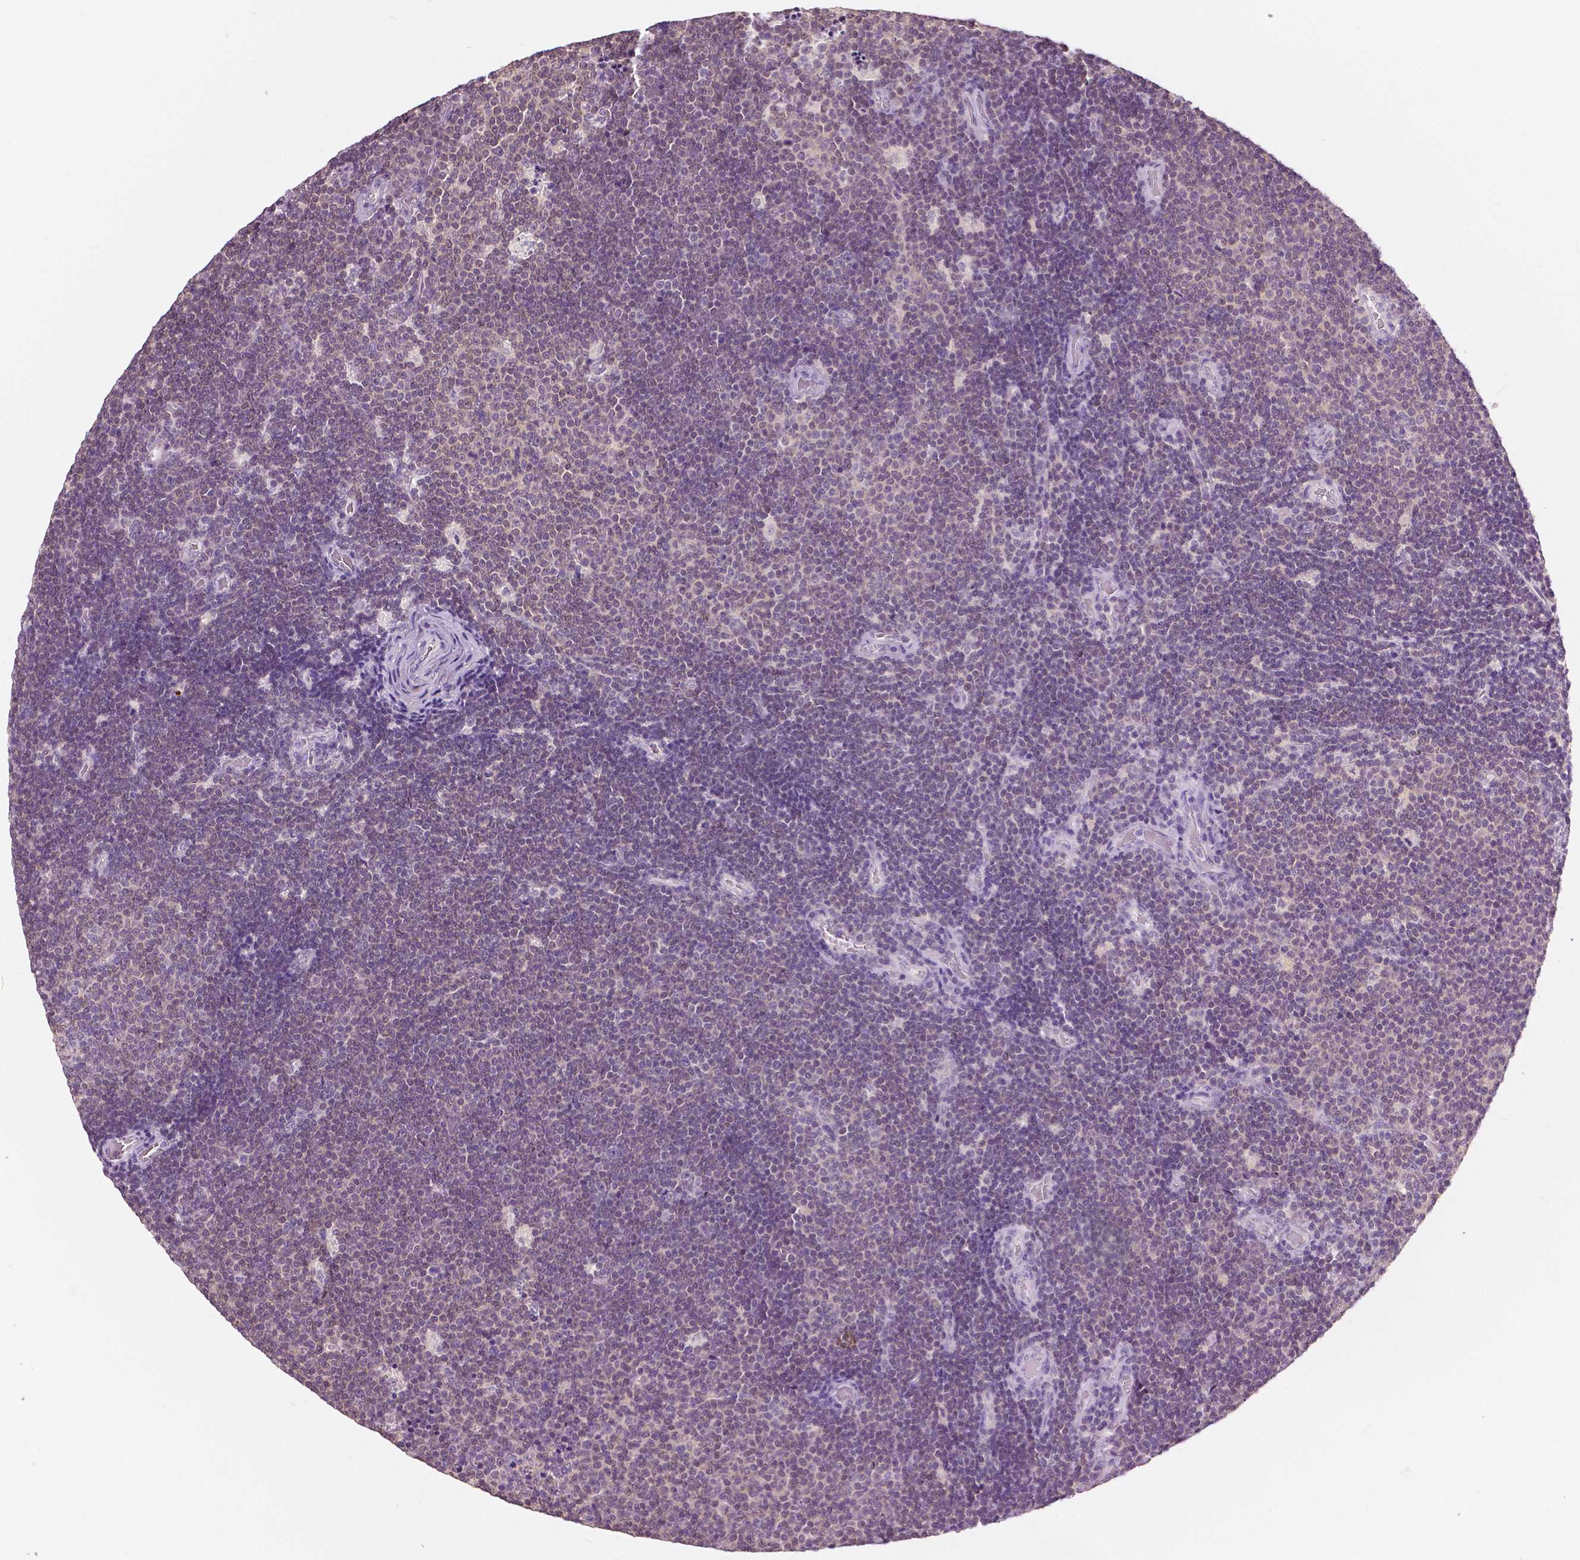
{"staining": {"intensity": "weak", "quantity": "25%-75%", "location": "nuclear"}, "tissue": "lymphoma", "cell_type": "Tumor cells", "image_type": "cancer", "snomed": [{"axis": "morphology", "description": "Malignant lymphoma, non-Hodgkin's type, Low grade"}, {"axis": "topography", "description": "Brain"}], "caption": "IHC (DAB) staining of human lymphoma exhibits weak nuclear protein positivity in approximately 25%-75% of tumor cells. (DAB (3,3'-diaminobenzidine) = brown stain, brightfield microscopy at high magnification).", "gene": "TKFC", "patient": {"sex": "female", "age": 66}}